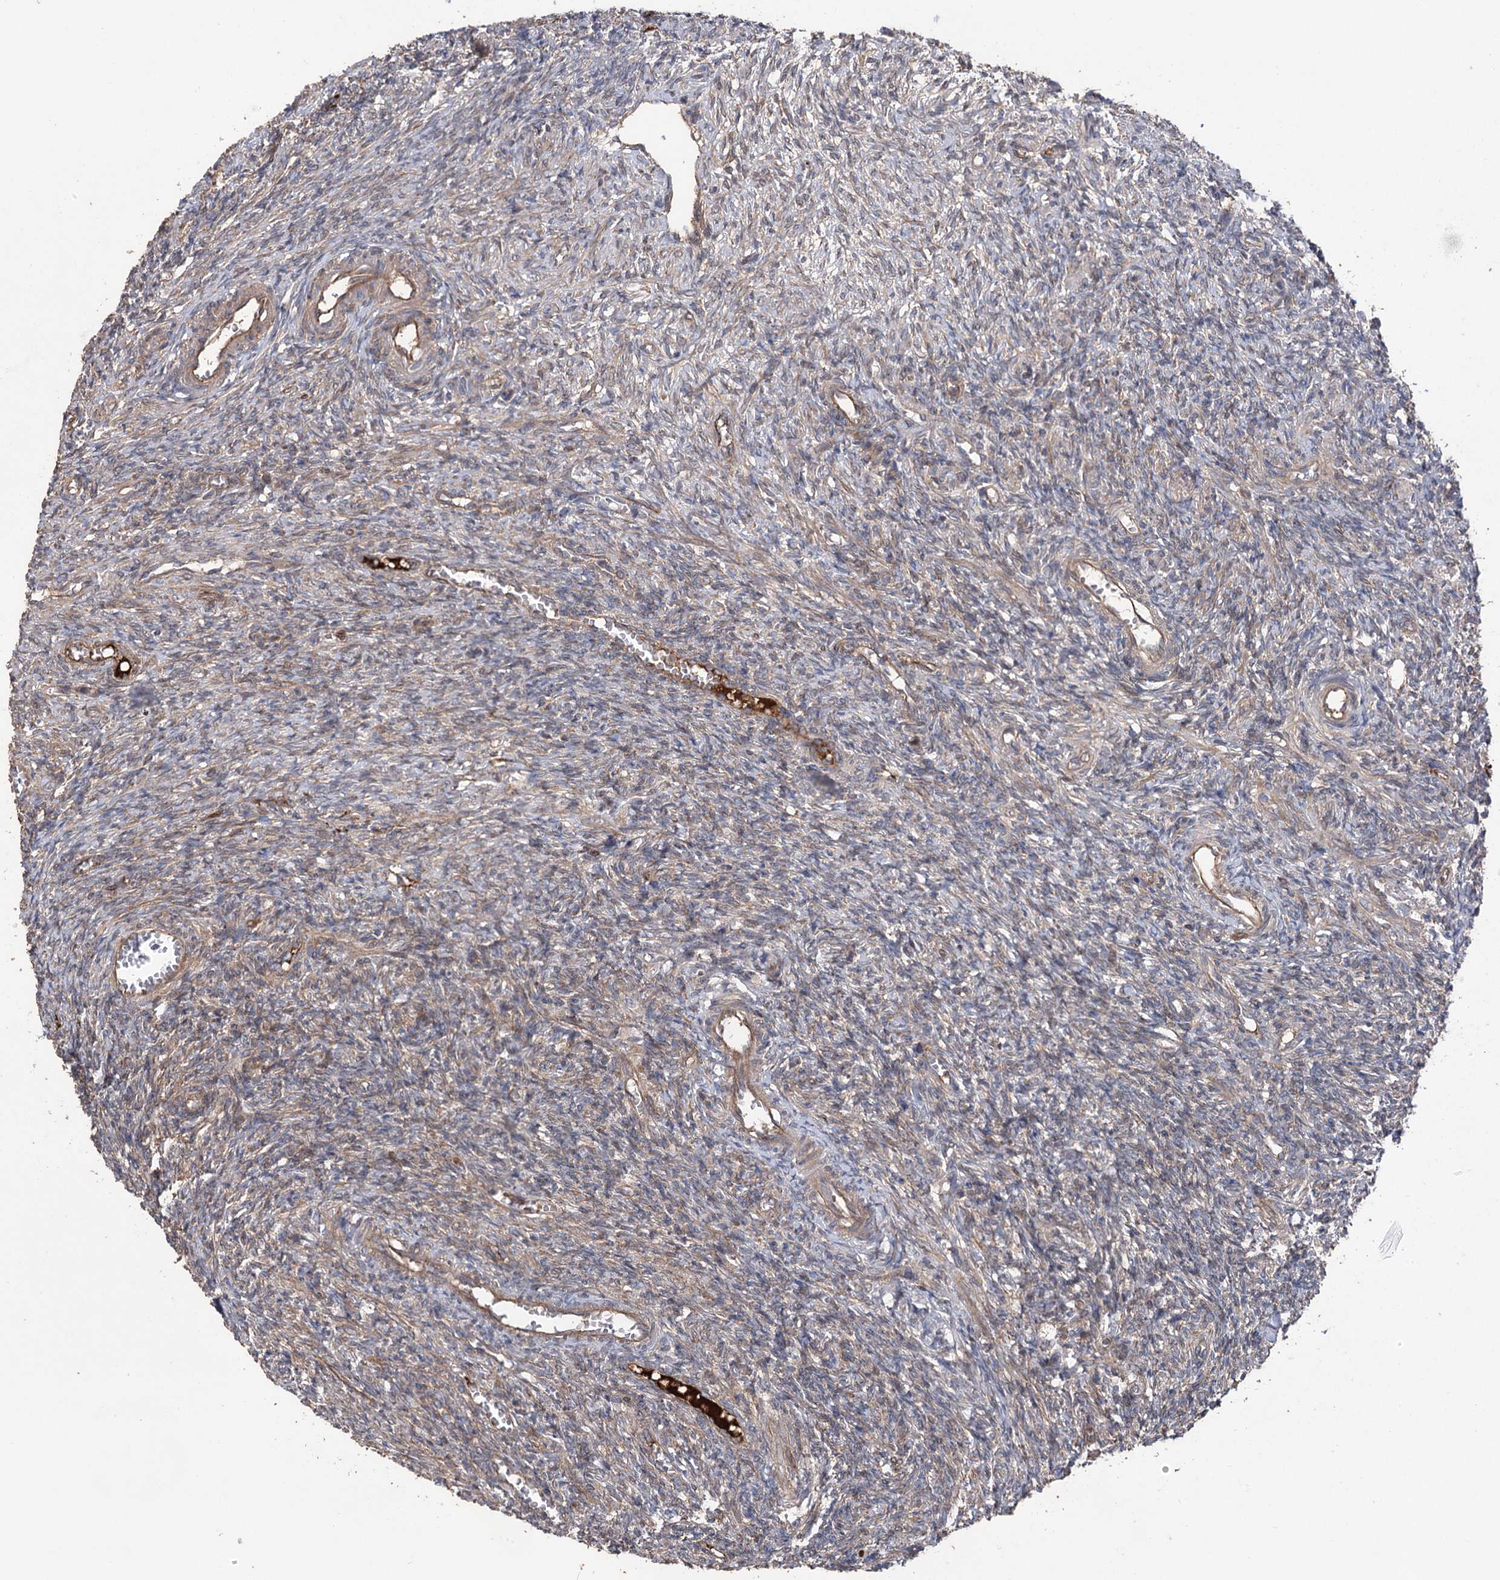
{"staining": {"intensity": "moderate", "quantity": "<25%", "location": "cytoplasmic/membranous"}, "tissue": "ovary", "cell_type": "Ovarian stroma cells", "image_type": "normal", "snomed": [{"axis": "morphology", "description": "Normal tissue, NOS"}, {"axis": "topography", "description": "Ovary"}], "caption": "DAB (3,3'-diaminobenzidine) immunohistochemical staining of benign ovary displays moderate cytoplasmic/membranous protein expression in about <25% of ovarian stroma cells.", "gene": "OTUD1", "patient": {"sex": "female", "age": 27}}